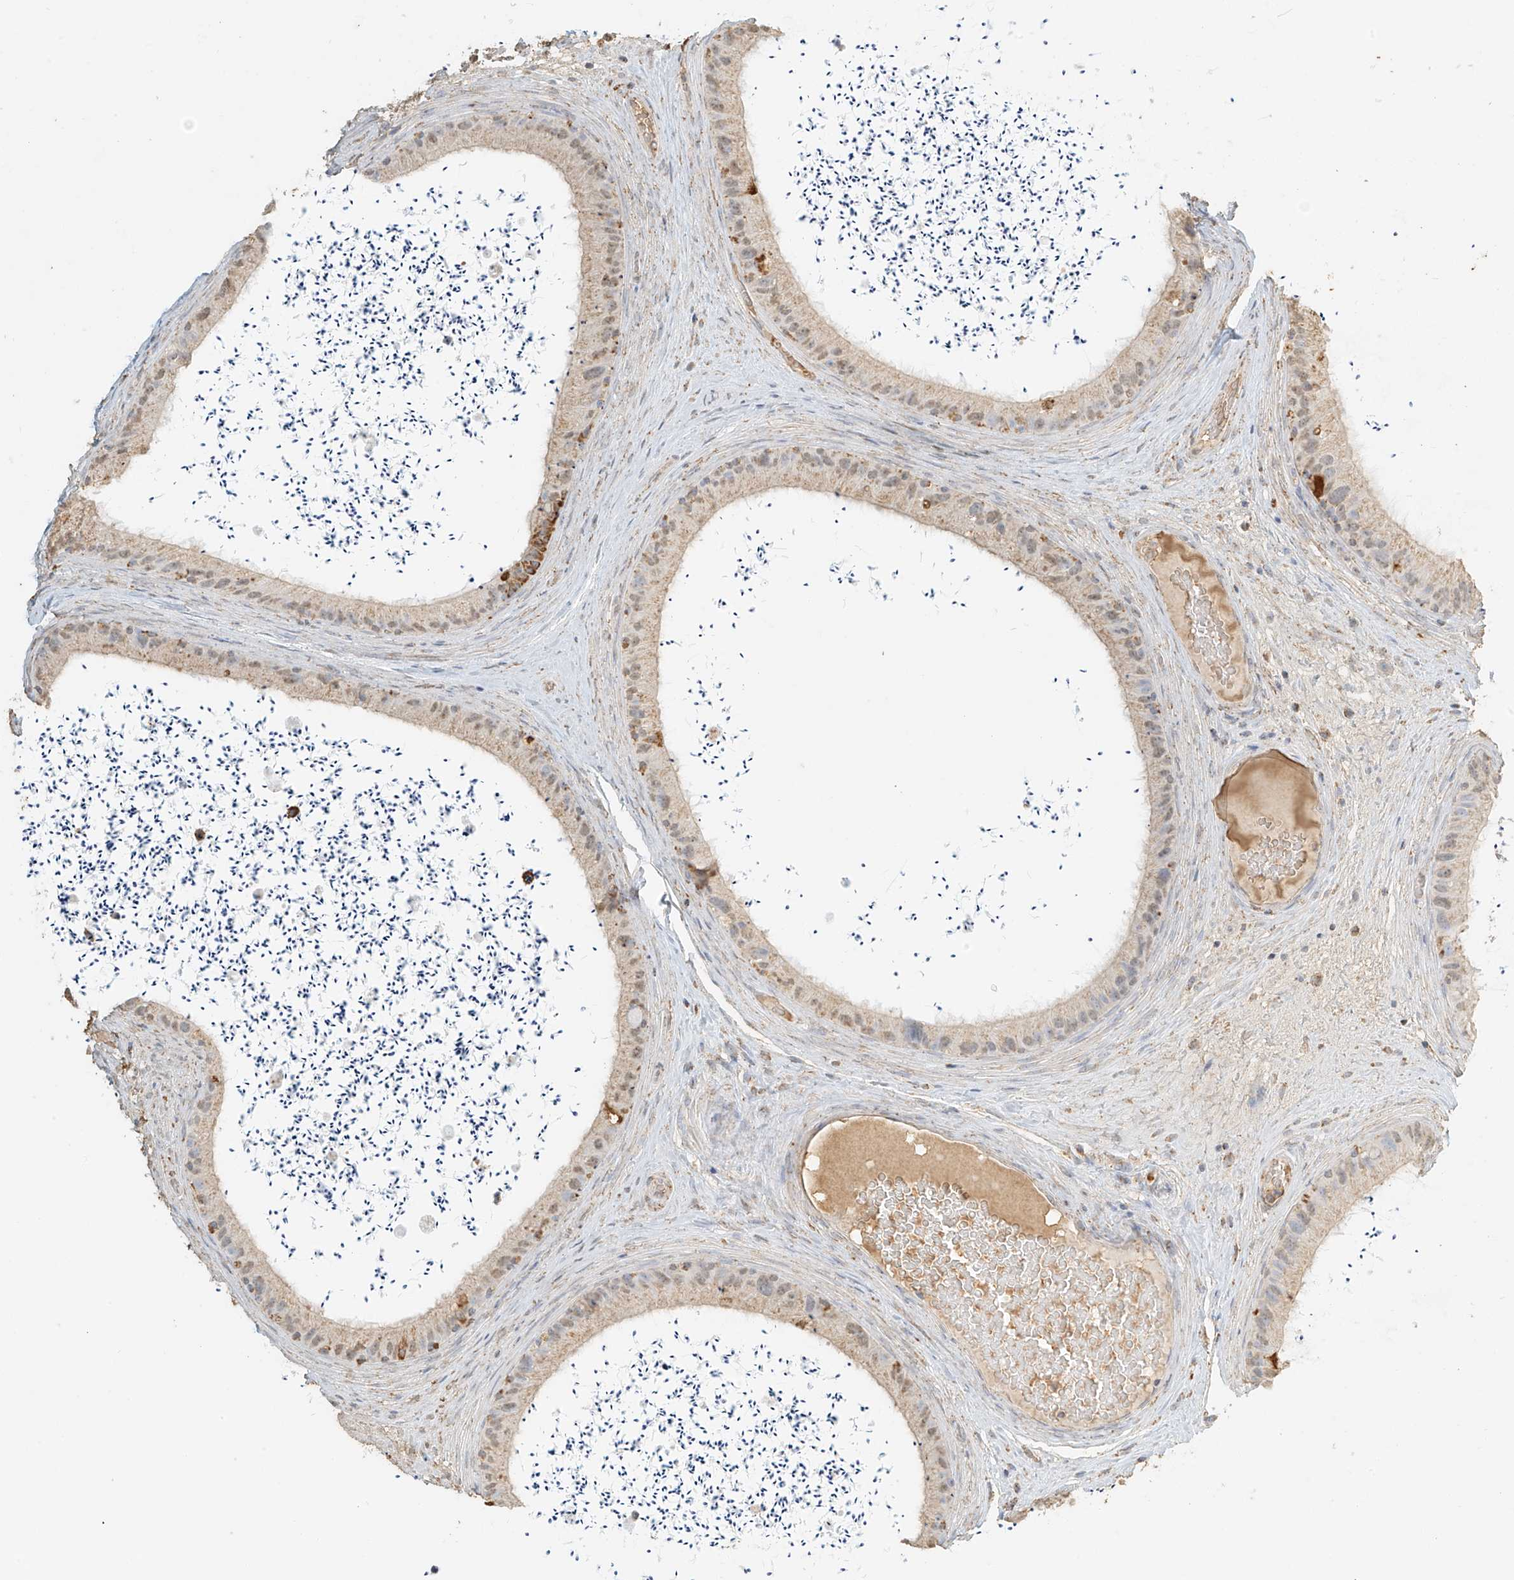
{"staining": {"intensity": "moderate", "quantity": ">75%", "location": "cytoplasmic/membranous"}, "tissue": "epididymis", "cell_type": "Glandular cells", "image_type": "normal", "snomed": [{"axis": "morphology", "description": "Normal tissue, NOS"}, {"axis": "topography", "description": "Epididymis, spermatic cord, NOS"}], "caption": "DAB immunohistochemical staining of benign human epididymis demonstrates moderate cytoplasmic/membranous protein expression in about >75% of glandular cells.", "gene": "MIPEP", "patient": {"sex": "male", "age": 50}}